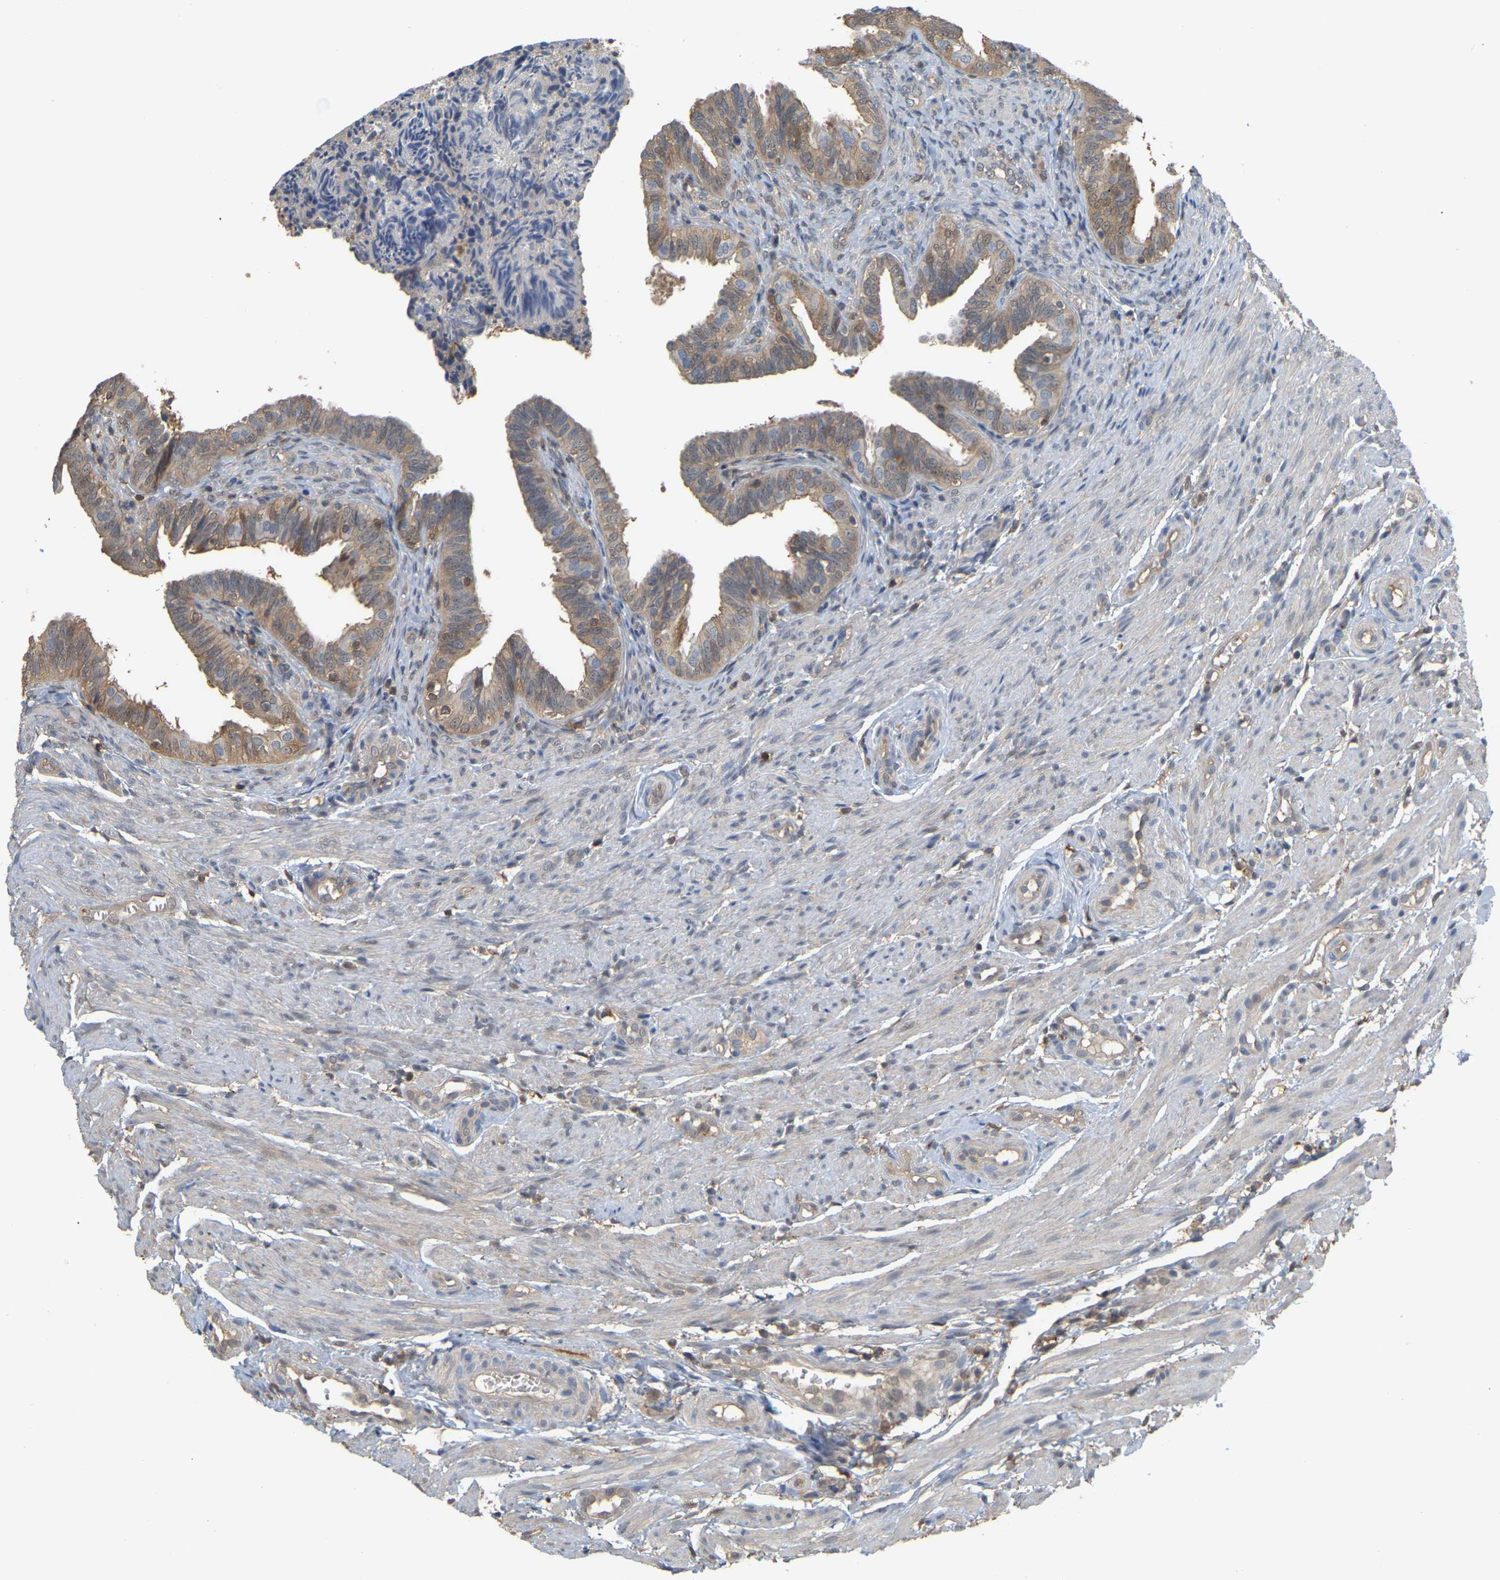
{"staining": {"intensity": "moderate", "quantity": ">75%", "location": "cytoplasmic/membranous"}, "tissue": "fallopian tube", "cell_type": "Glandular cells", "image_type": "normal", "snomed": [{"axis": "morphology", "description": "Normal tissue, NOS"}, {"axis": "topography", "description": "Fallopian tube"}, {"axis": "topography", "description": "Placenta"}], "caption": "A medium amount of moderate cytoplasmic/membranous positivity is seen in approximately >75% of glandular cells in normal fallopian tube.", "gene": "MTPN", "patient": {"sex": "female", "age": 34}}